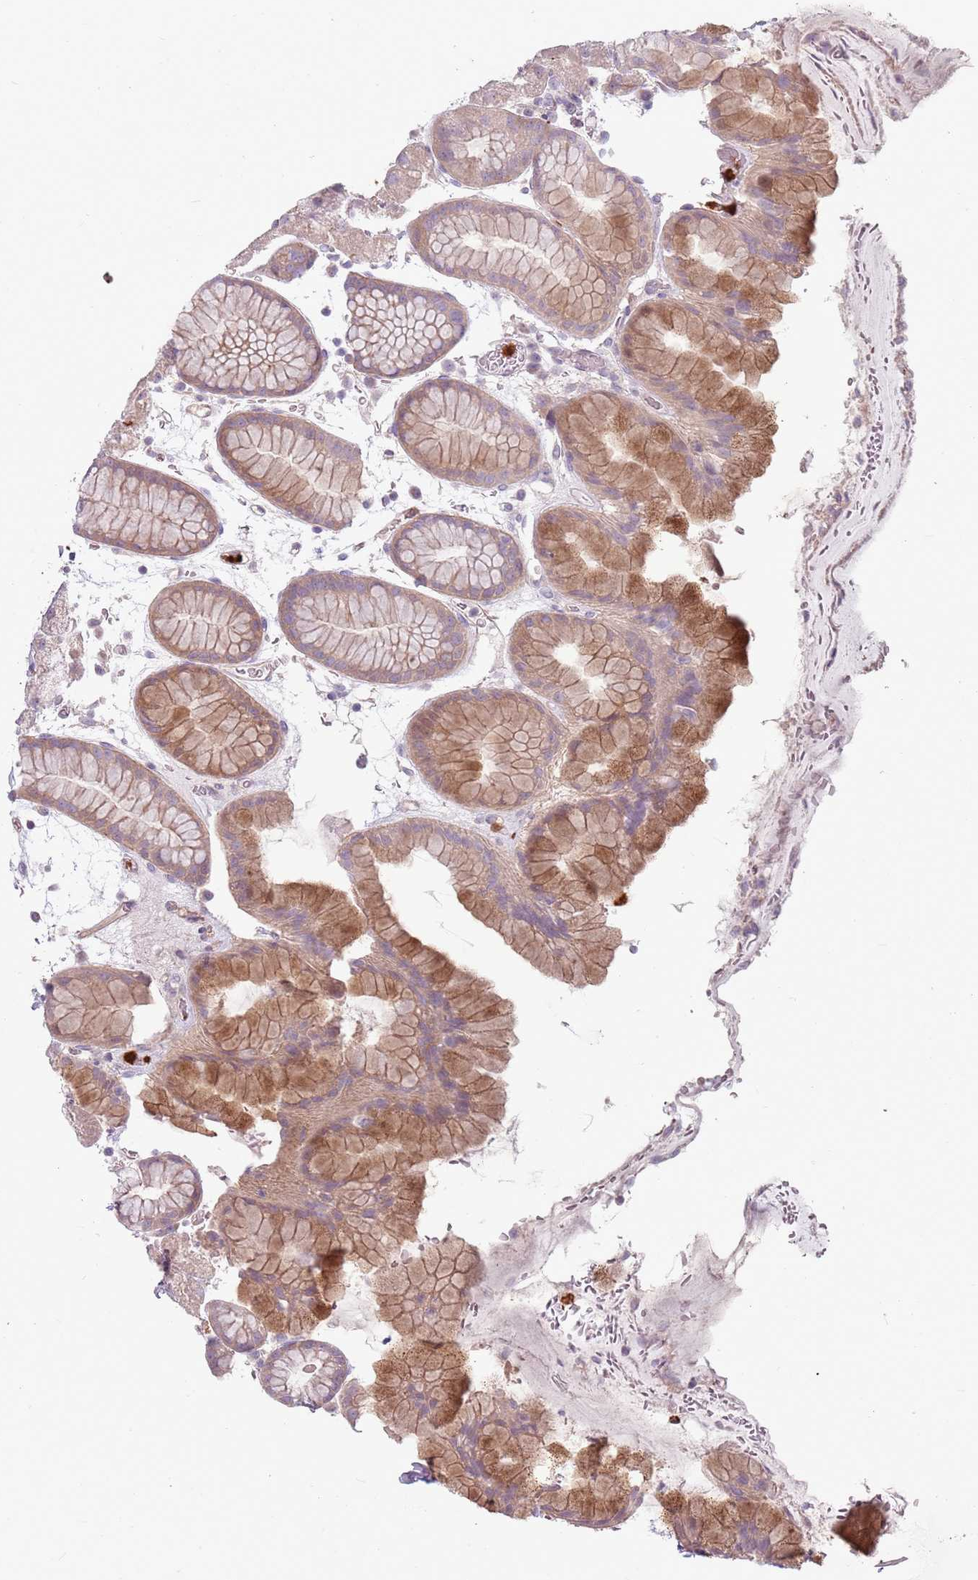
{"staining": {"intensity": "moderate", "quantity": "25%-75%", "location": "cytoplasmic/membranous"}, "tissue": "stomach", "cell_type": "Glandular cells", "image_type": "normal", "snomed": [{"axis": "morphology", "description": "Normal tissue, NOS"}, {"axis": "topography", "description": "Stomach, upper"}, {"axis": "topography", "description": "Stomach, lower"}], "caption": "Unremarkable stomach demonstrates moderate cytoplasmic/membranous positivity in approximately 25%-75% of glandular cells, visualized by immunohistochemistry.", "gene": "SPAG4", "patient": {"sex": "male", "age": 67}}